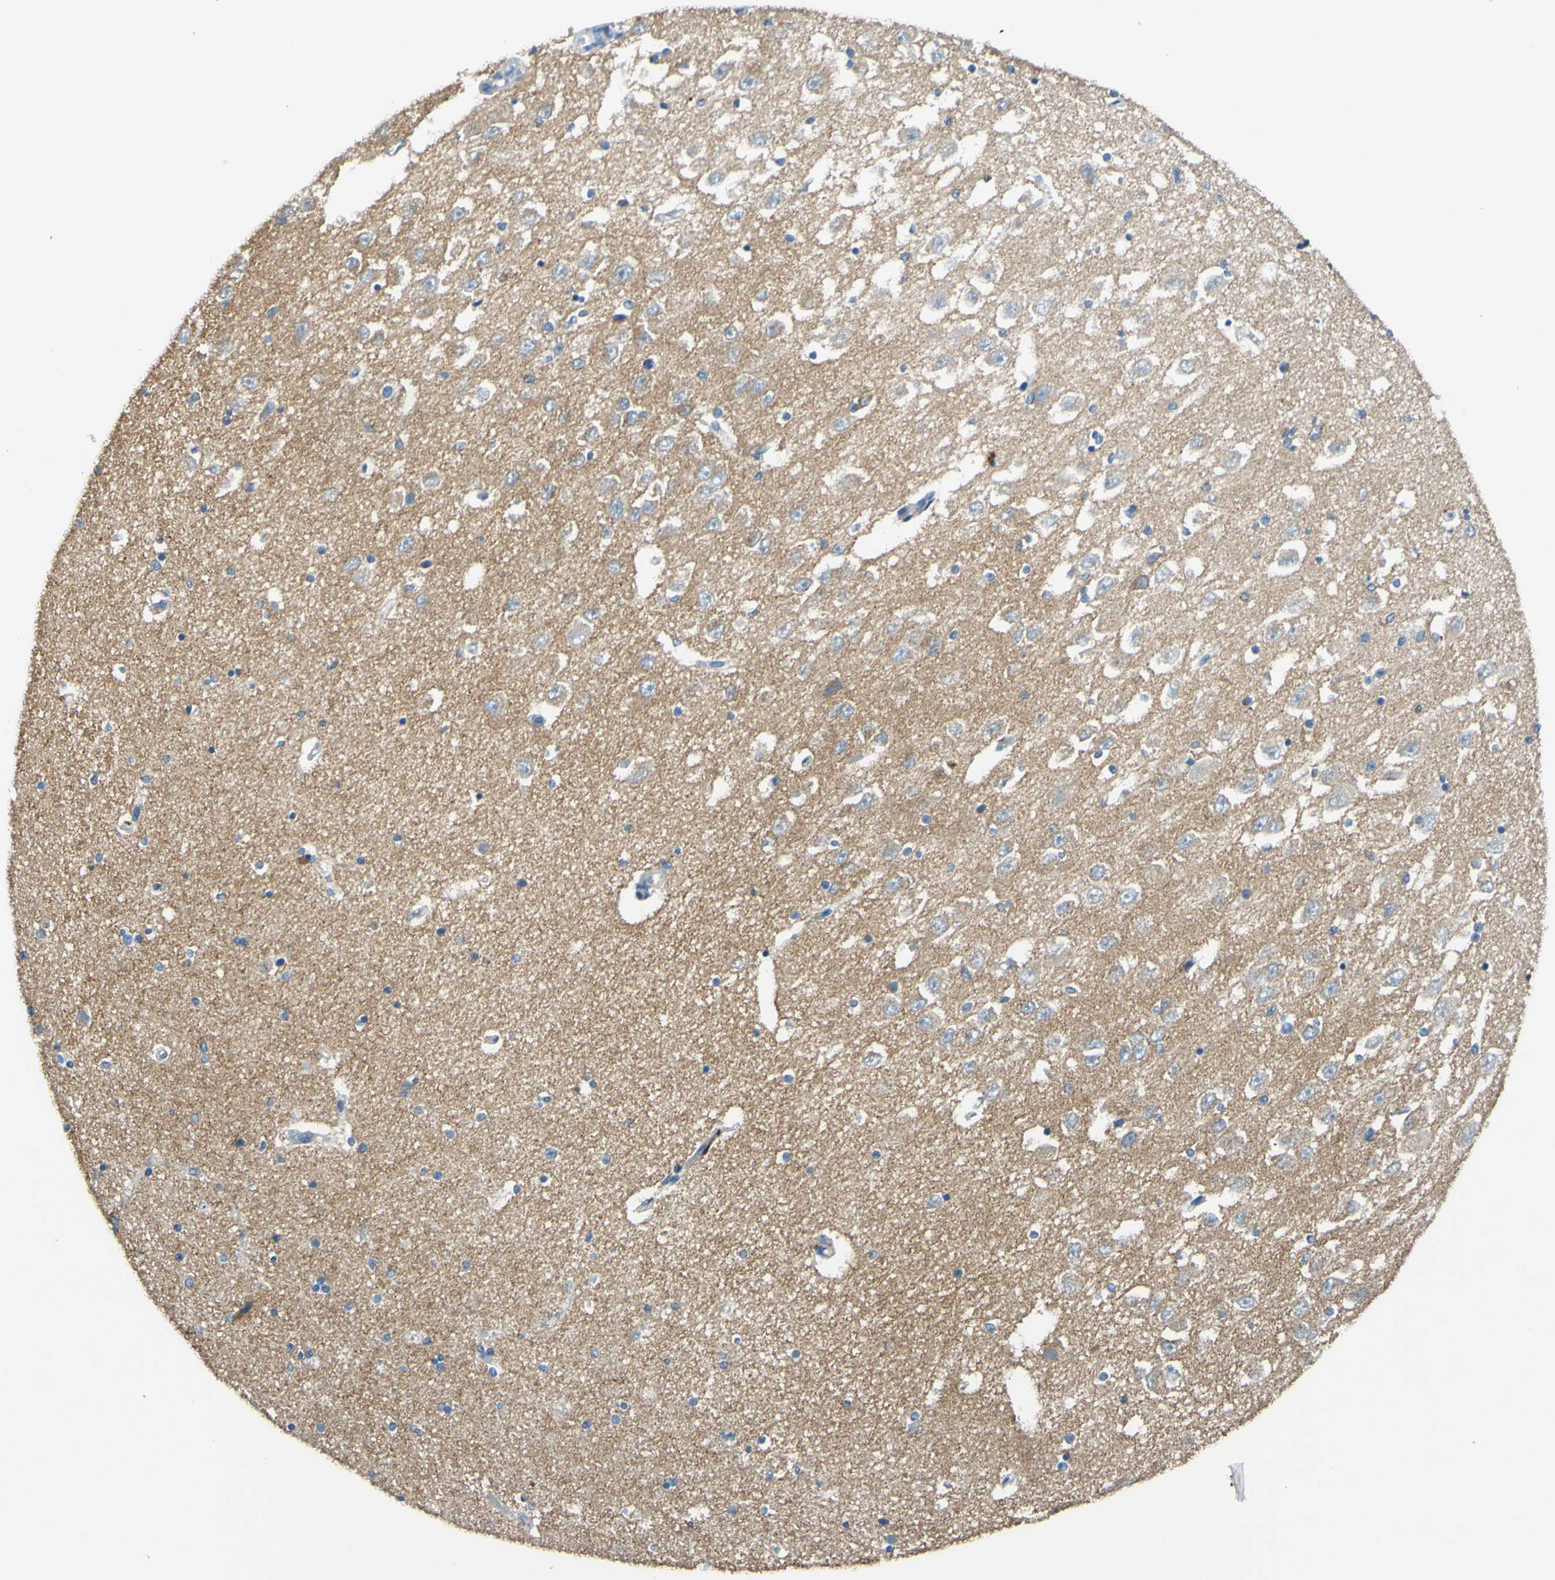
{"staining": {"intensity": "weak", "quantity": "<25%", "location": "cytoplasmic/membranous"}, "tissue": "hippocampus", "cell_type": "Glial cells", "image_type": "normal", "snomed": [{"axis": "morphology", "description": "Normal tissue, NOS"}, {"axis": "topography", "description": "Hippocampus"}], "caption": "Human hippocampus stained for a protein using immunohistochemistry (IHC) exhibits no staining in glial cells.", "gene": "CDH10", "patient": {"sex": "female", "age": 54}}